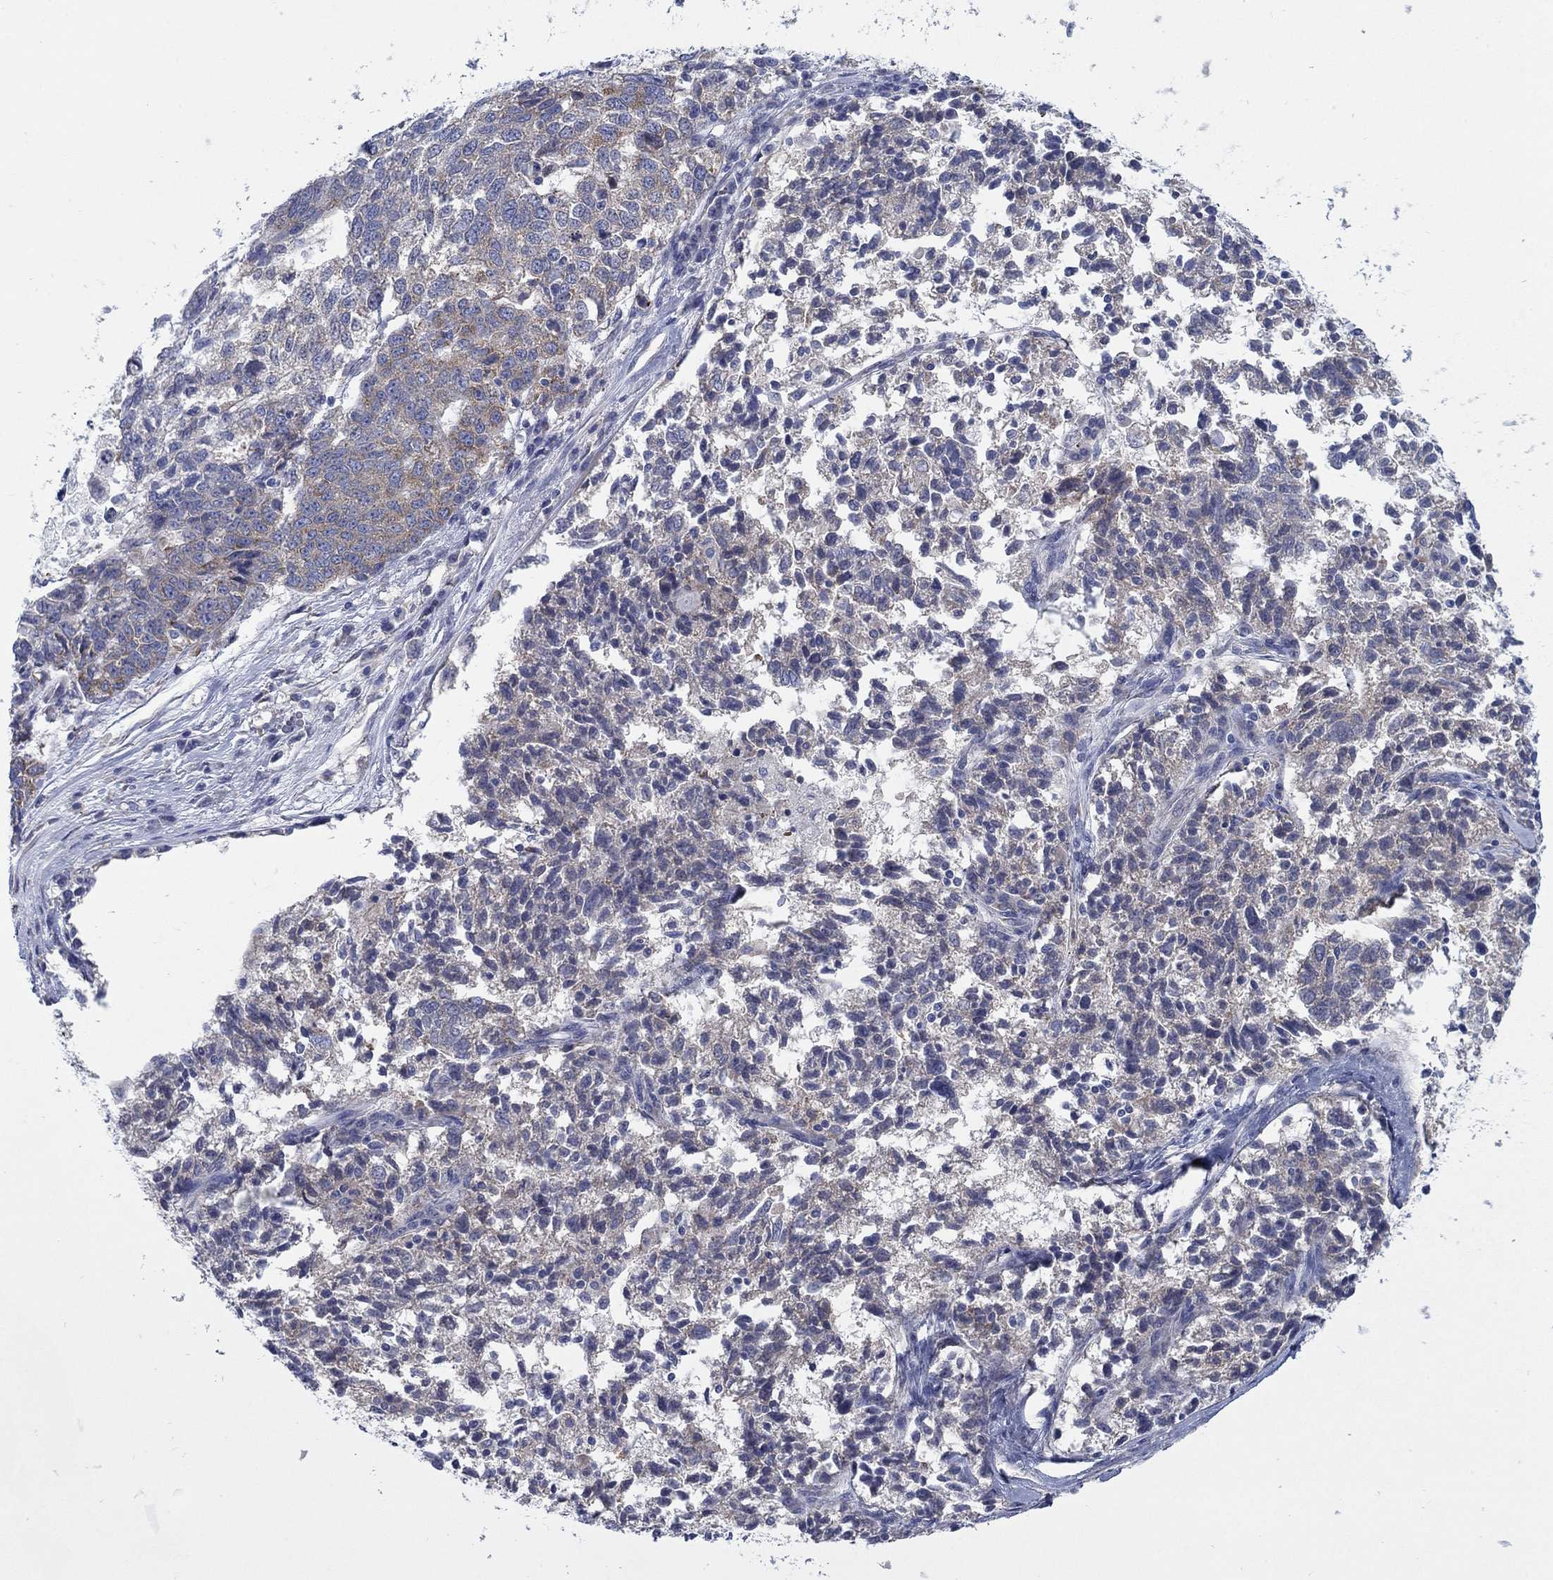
{"staining": {"intensity": "moderate", "quantity": "<25%", "location": "cytoplasmic/membranous"}, "tissue": "ovarian cancer", "cell_type": "Tumor cells", "image_type": "cancer", "snomed": [{"axis": "morphology", "description": "Cystadenocarcinoma, serous, NOS"}, {"axis": "topography", "description": "Ovary"}], "caption": "Ovarian cancer (serous cystadenocarcinoma) tissue demonstrates moderate cytoplasmic/membranous expression in approximately <25% of tumor cells, visualized by immunohistochemistry. Nuclei are stained in blue.", "gene": "TMEM59", "patient": {"sex": "female", "age": 71}}